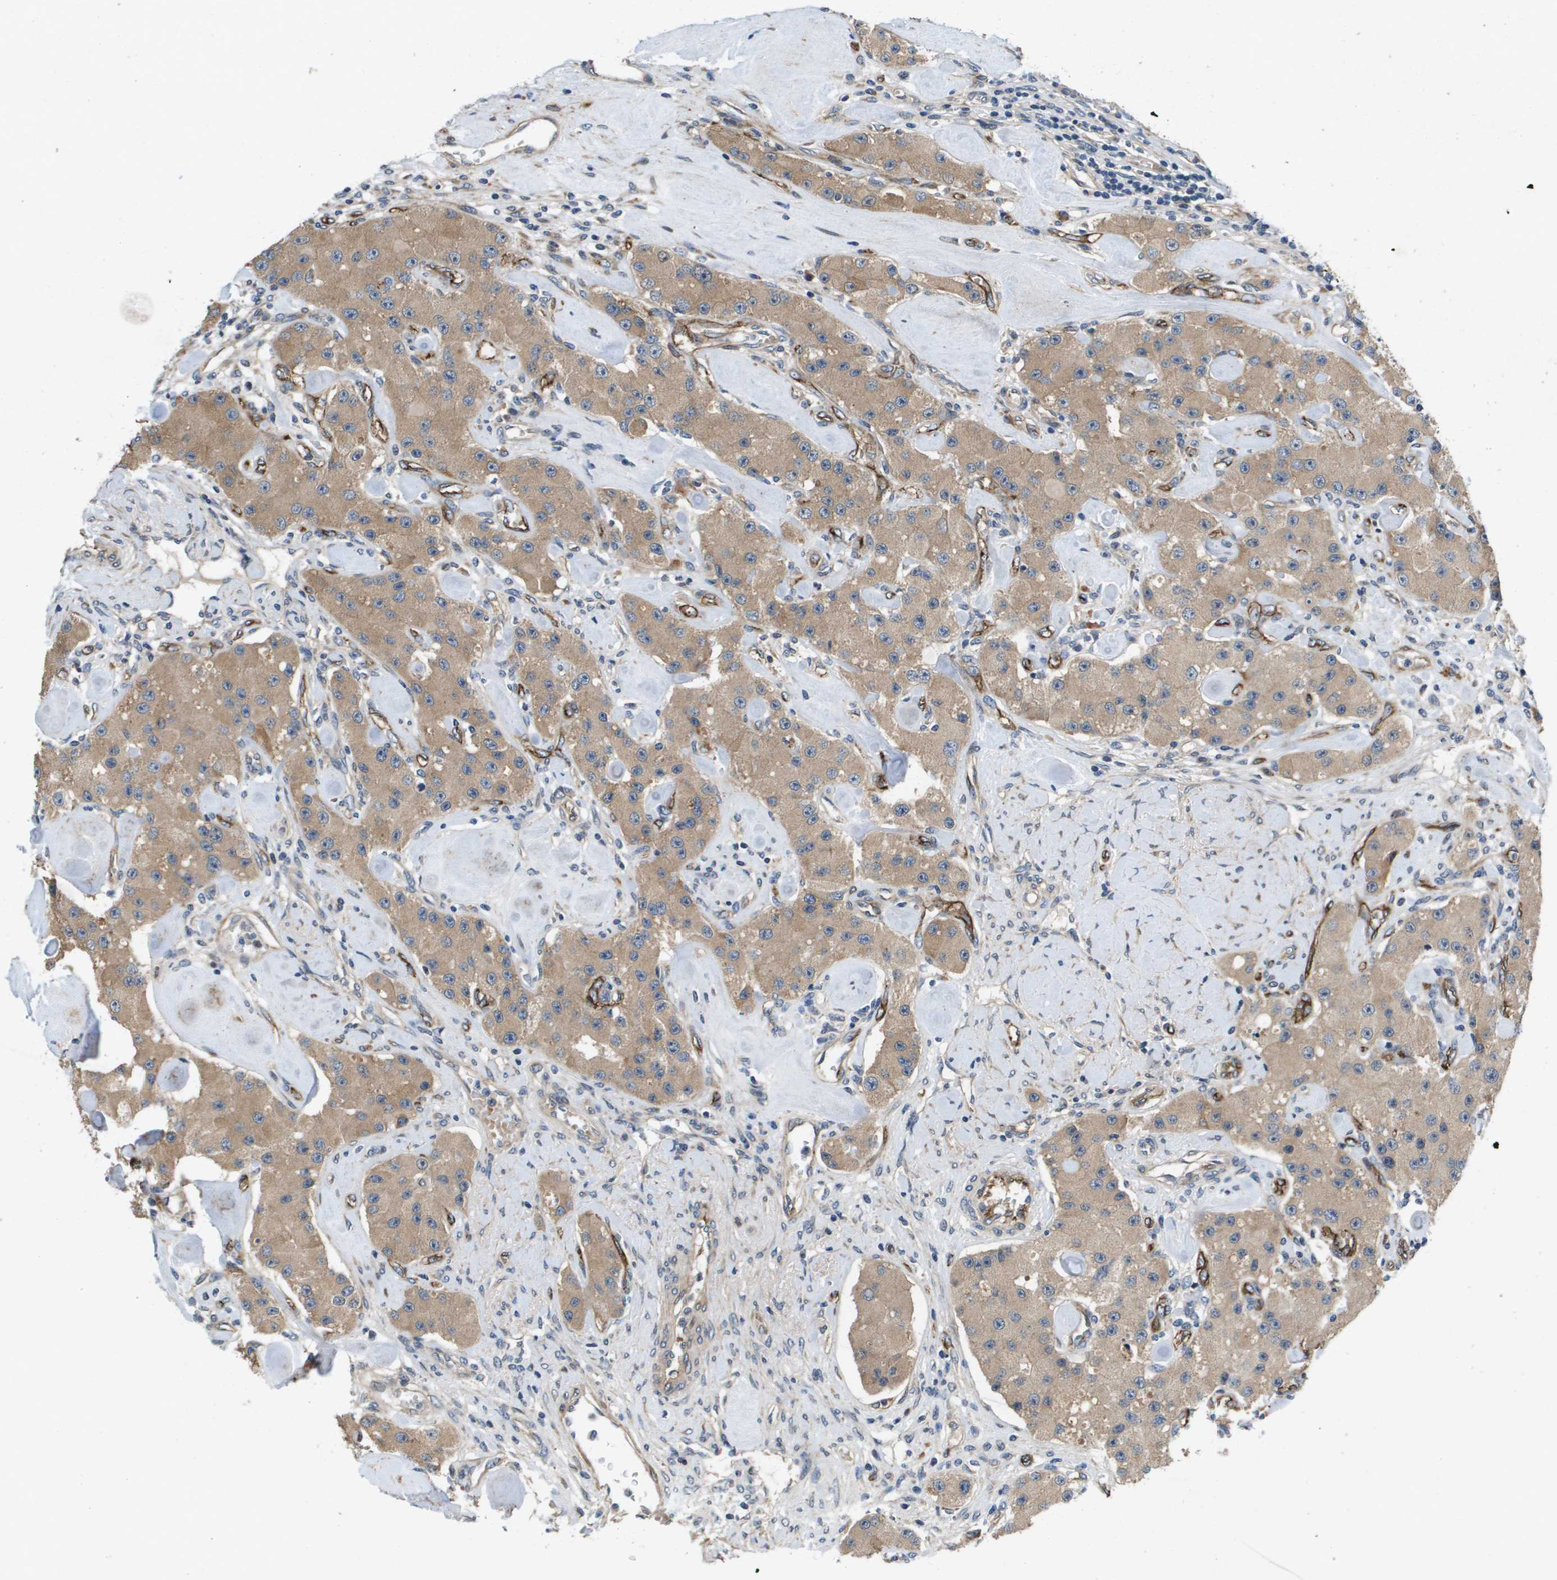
{"staining": {"intensity": "weak", "quantity": ">75%", "location": "cytoplasmic/membranous"}, "tissue": "carcinoid", "cell_type": "Tumor cells", "image_type": "cancer", "snomed": [{"axis": "morphology", "description": "Carcinoid, malignant, NOS"}, {"axis": "topography", "description": "Pancreas"}], "caption": "This is an image of immunohistochemistry staining of carcinoid, which shows weak positivity in the cytoplasmic/membranous of tumor cells.", "gene": "ENTPD2", "patient": {"sex": "male", "age": 41}}